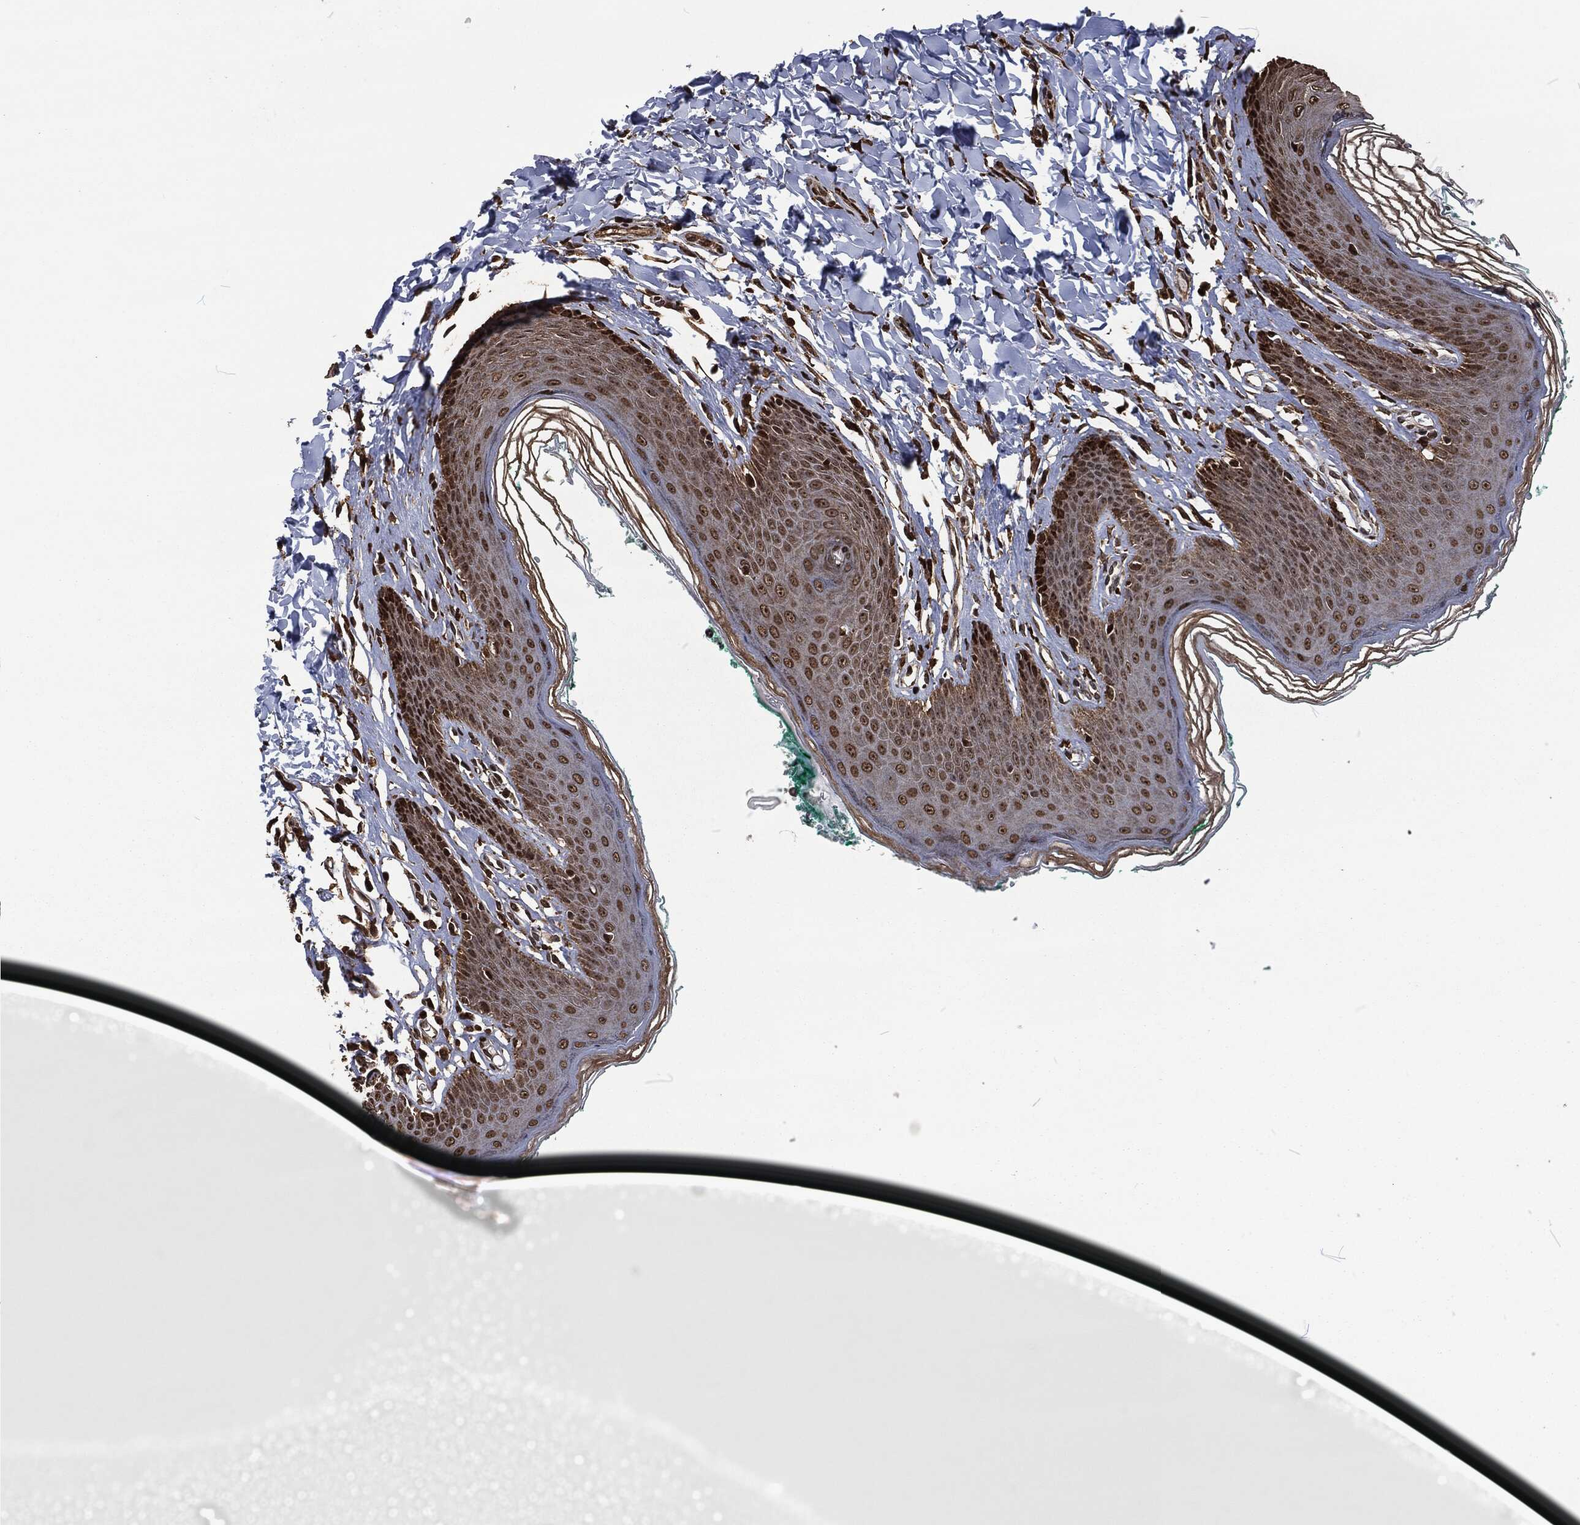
{"staining": {"intensity": "strong", "quantity": "25%-75%", "location": "nuclear"}, "tissue": "skin", "cell_type": "Epidermal cells", "image_type": "normal", "snomed": [{"axis": "morphology", "description": "Normal tissue, NOS"}, {"axis": "topography", "description": "Vulva"}], "caption": "Immunohistochemistry image of normal skin: skin stained using immunohistochemistry (IHC) demonstrates high levels of strong protein expression localized specifically in the nuclear of epidermal cells, appearing as a nuclear brown color.", "gene": "SNAI1", "patient": {"sex": "female", "age": 66}}